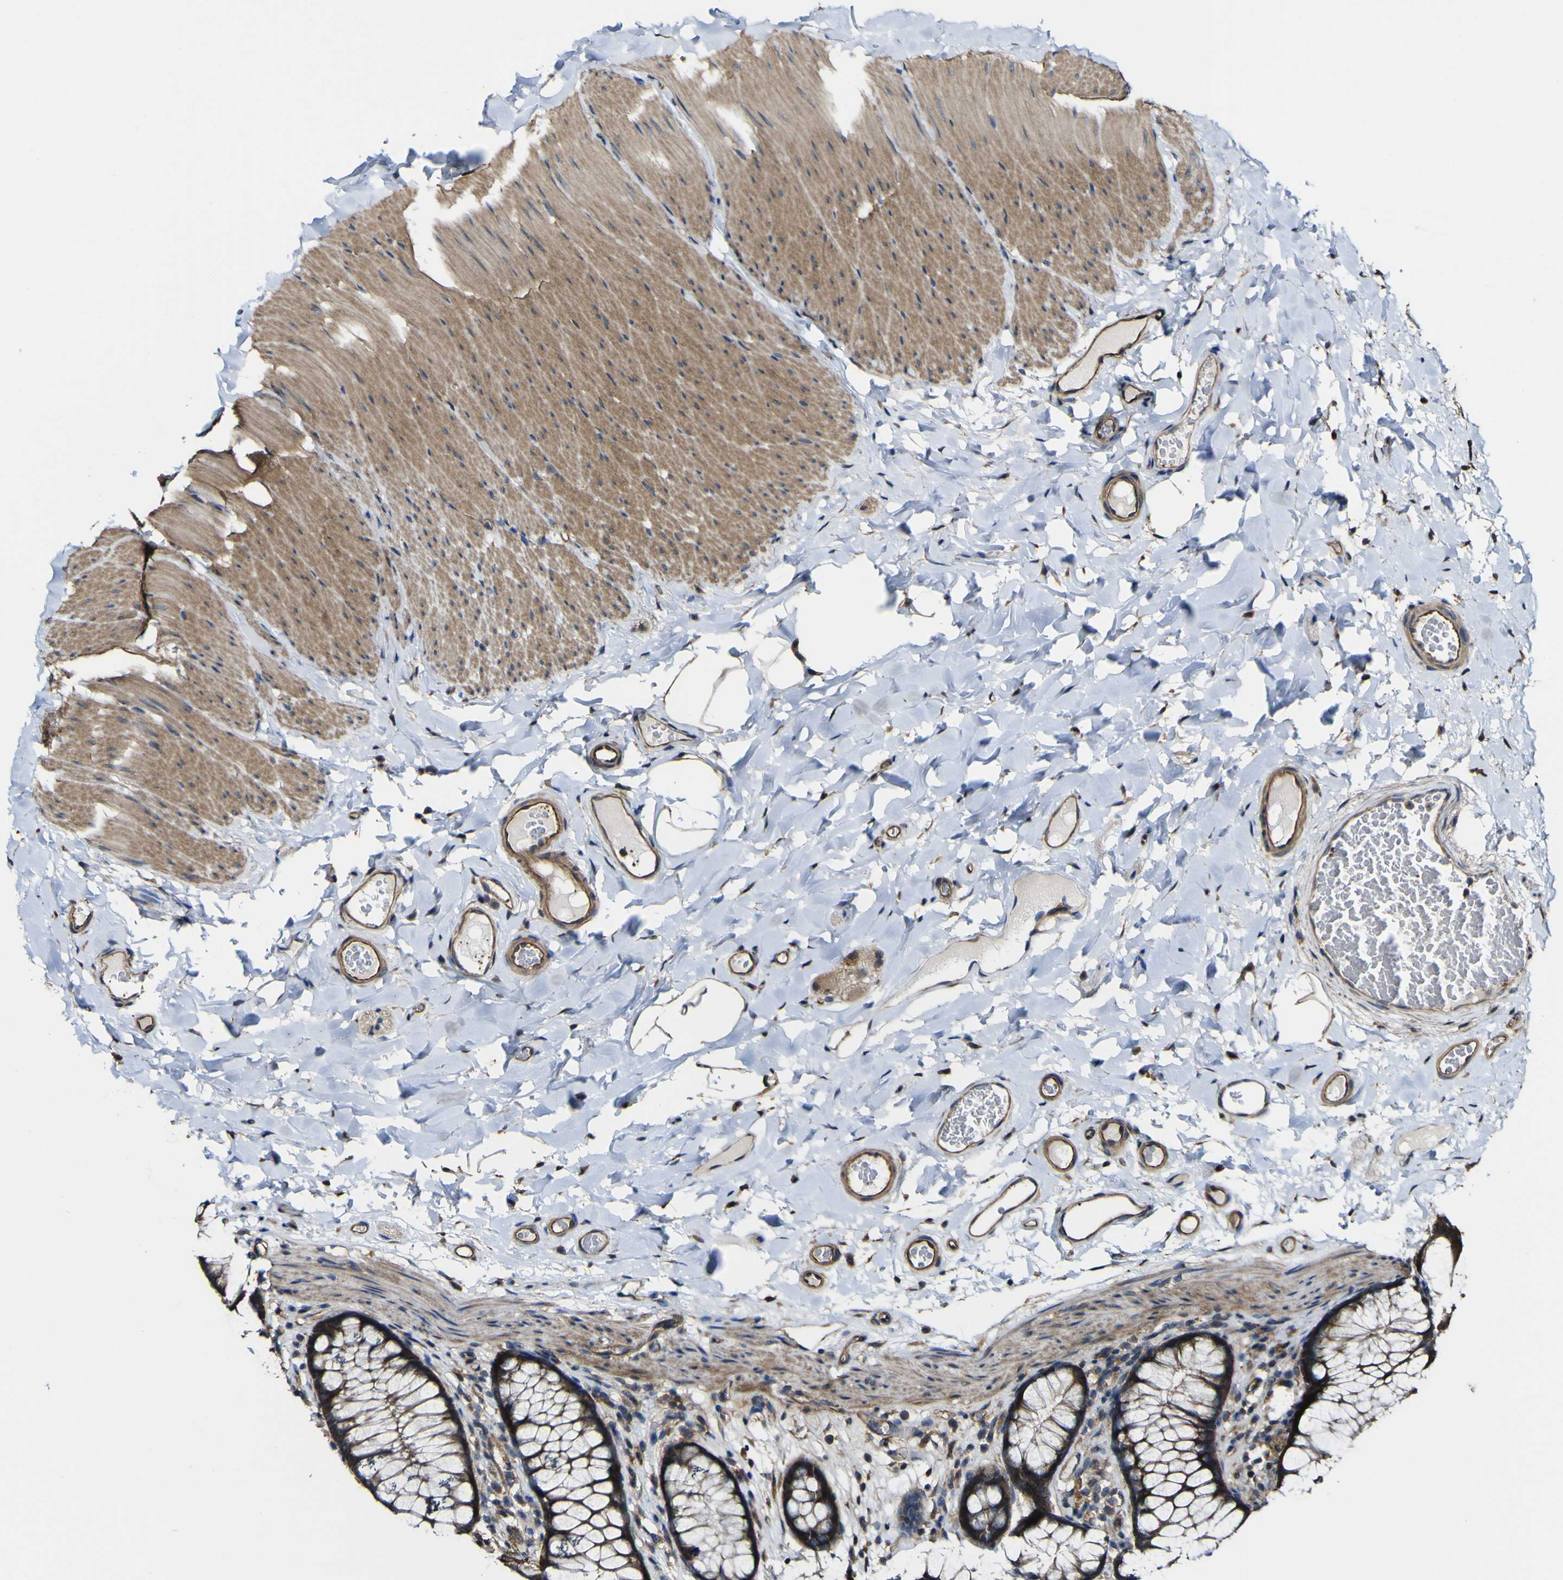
{"staining": {"intensity": "moderate", "quantity": ">75%", "location": "cytoplasmic/membranous"}, "tissue": "colon", "cell_type": "Endothelial cells", "image_type": "normal", "snomed": [{"axis": "morphology", "description": "Normal tissue, NOS"}, {"axis": "topography", "description": "Colon"}], "caption": "DAB immunohistochemical staining of unremarkable colon exhibits moderate cytoplasmic/membranous protein positivity in about >75% of endothelial cells.", "gene": "NAALADL2", "patient": {"sex": "female", "age": 55}}